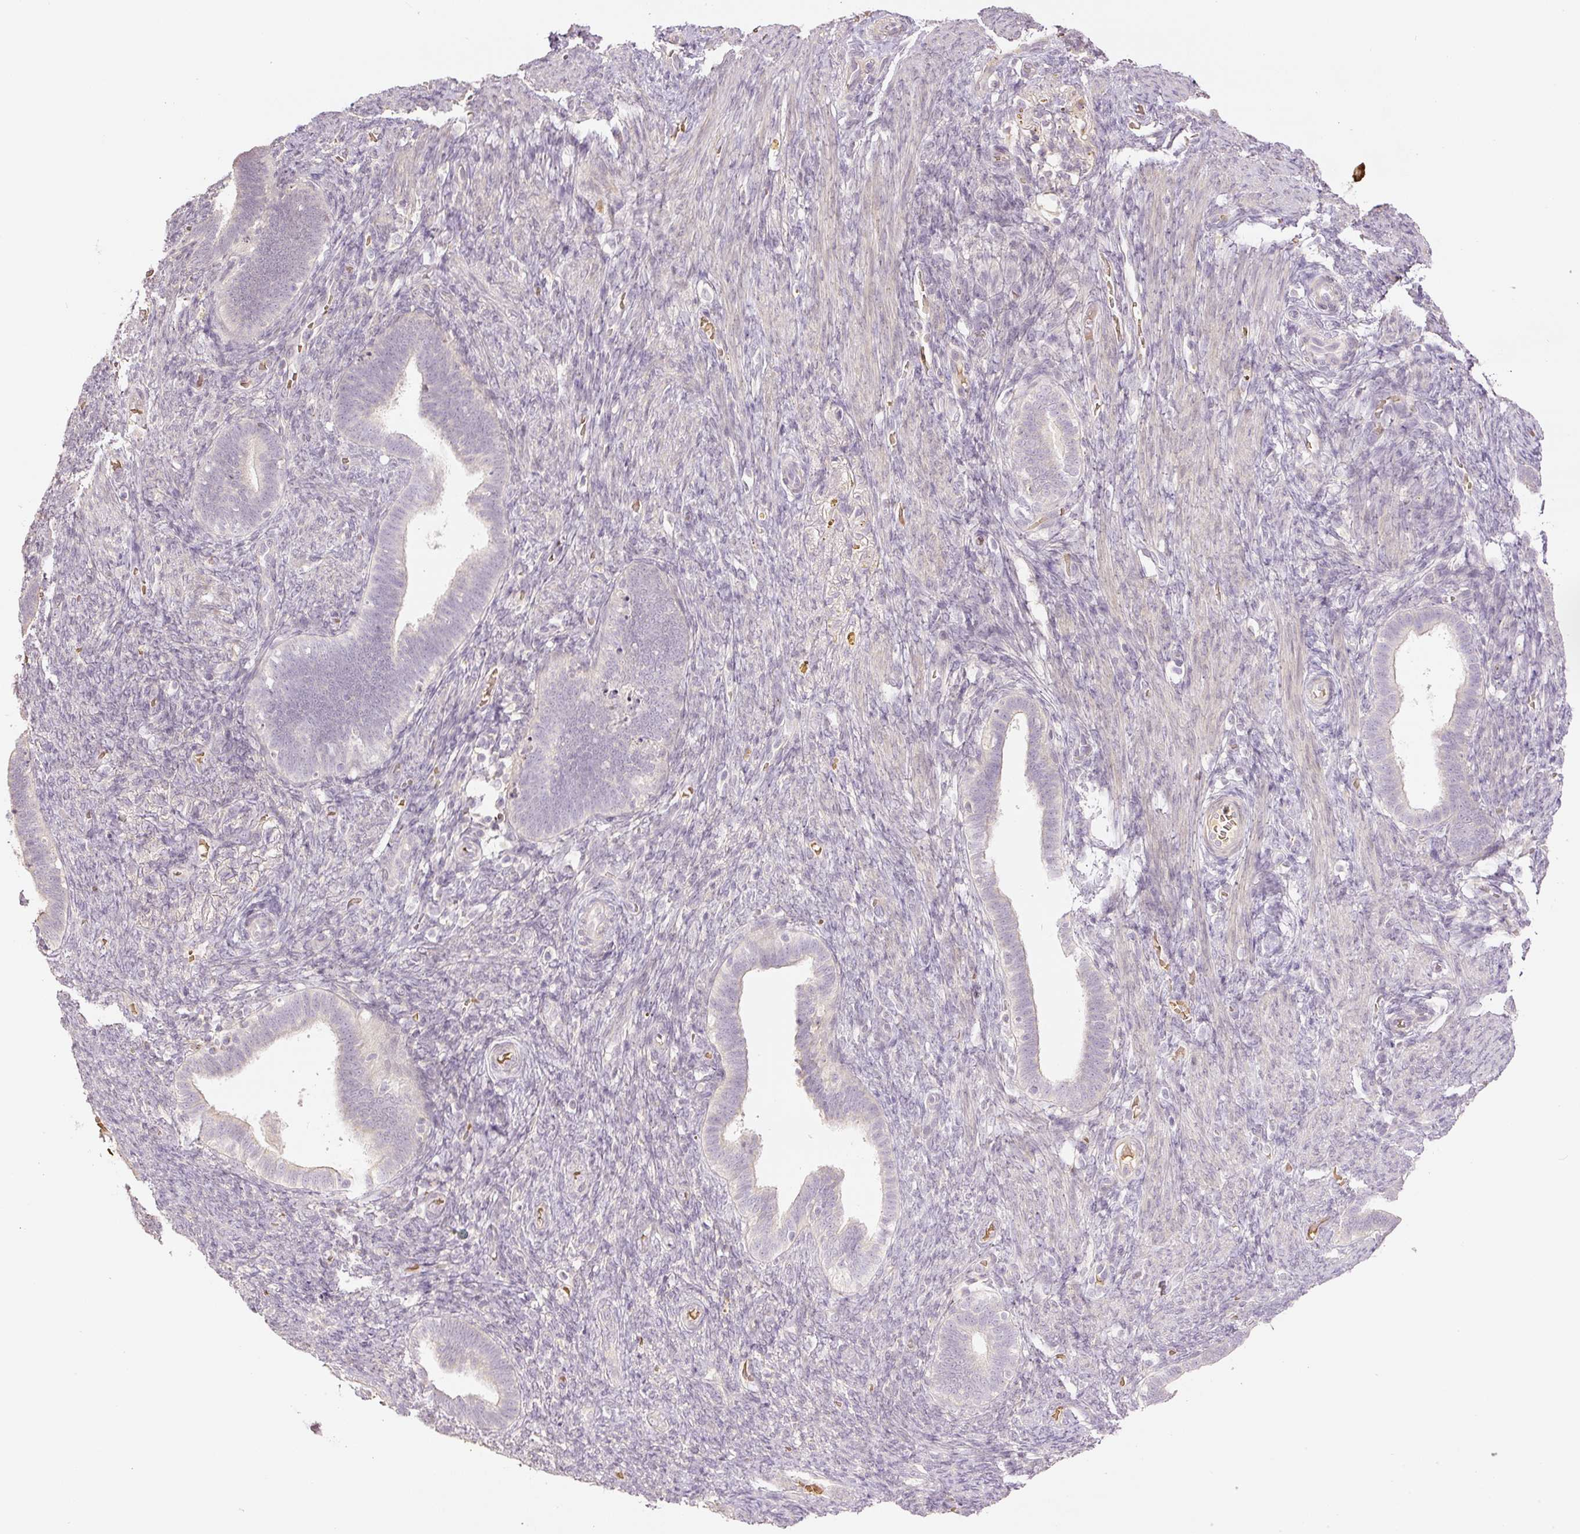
{"staining": {"intensity": "weak", "quantity": "<25%", "location": "cytoplasmic/membranous"}, "tissue": "endometrium", "cell_type": "Cells in endometrial stroma", "image_type": "normal", "snomed": [{"axis": "morphology", "description": "Normal tissue, NOS"}, {"axis": "topography", "description": "Endometrium"}], "caption": "IHC histopathology image of benign human endometrium stained for a protein (brown), which shows no positivity in cells in endometrial stroma.", "gene": "GZMA", "patient": {"sex": "female", "age": 34}}